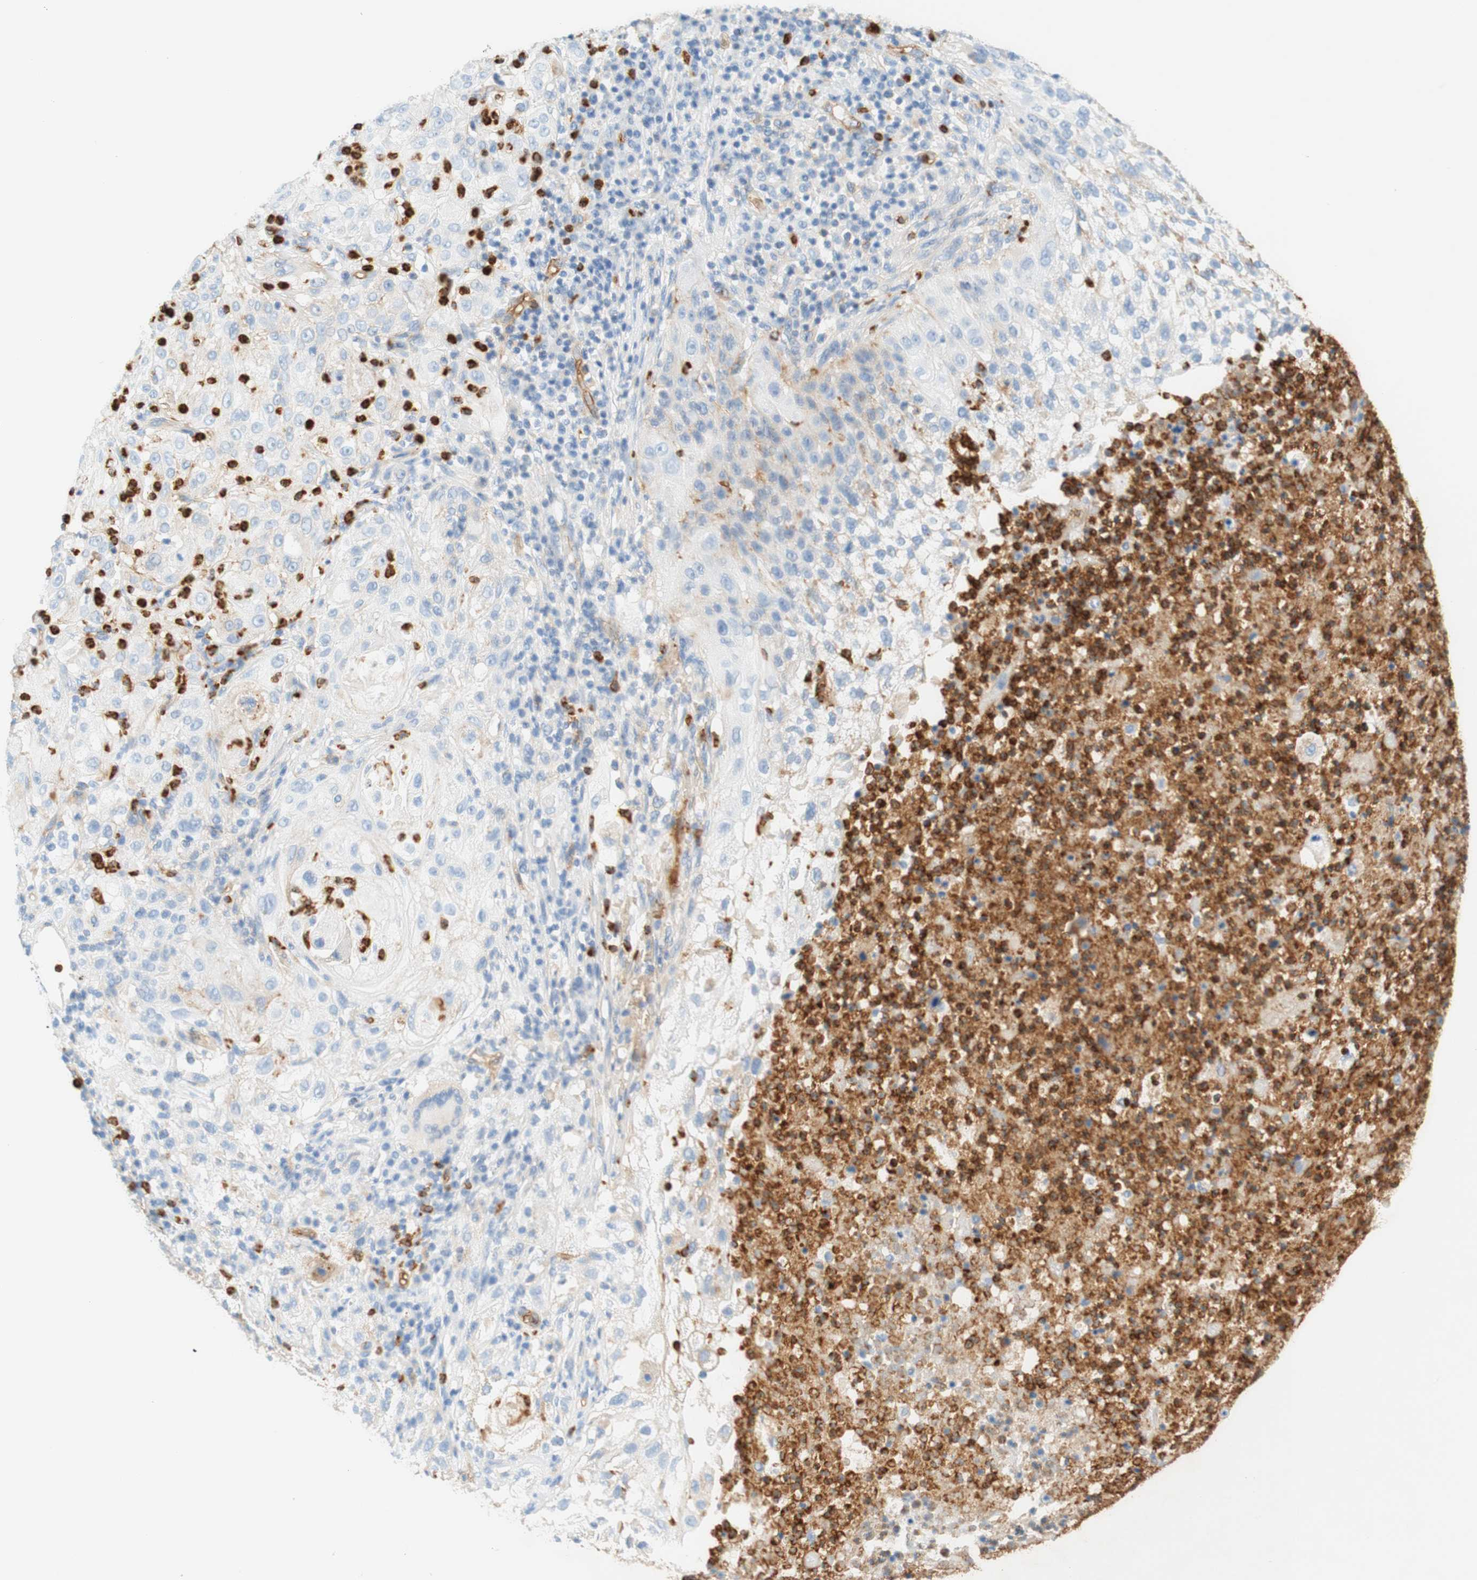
{"staining": {"intensity": "negative", "quantity": "none", "location": "none"}, "tissue": "lung cancer", "cell_type": "Tumor cells", "image_type": "cancer", "snomed": [{"axis": "morphology", "description": "Inflammation, NOS"}, {"axis": "morphology", "description": "Squamous cell carcinoma, NOS"}, {"axis": "topography", "description": "Lymph node"}, {"axis": "topography", "description": "Soft tissue"}, {"axis": "topography", "description": "Lung"}], "caption": "Immunohistochemical staining of squamous cell carcinoma (lung) displays no significant positivity in tumor cells. (Stains: DAB (3,3'-diaminobenzidine) IHC with hematoxylin counter stain, Microscopy: brightfield microscopy at high magnification).", "gene": "STOM", "patient": {"sex": "male", "age": 66}}